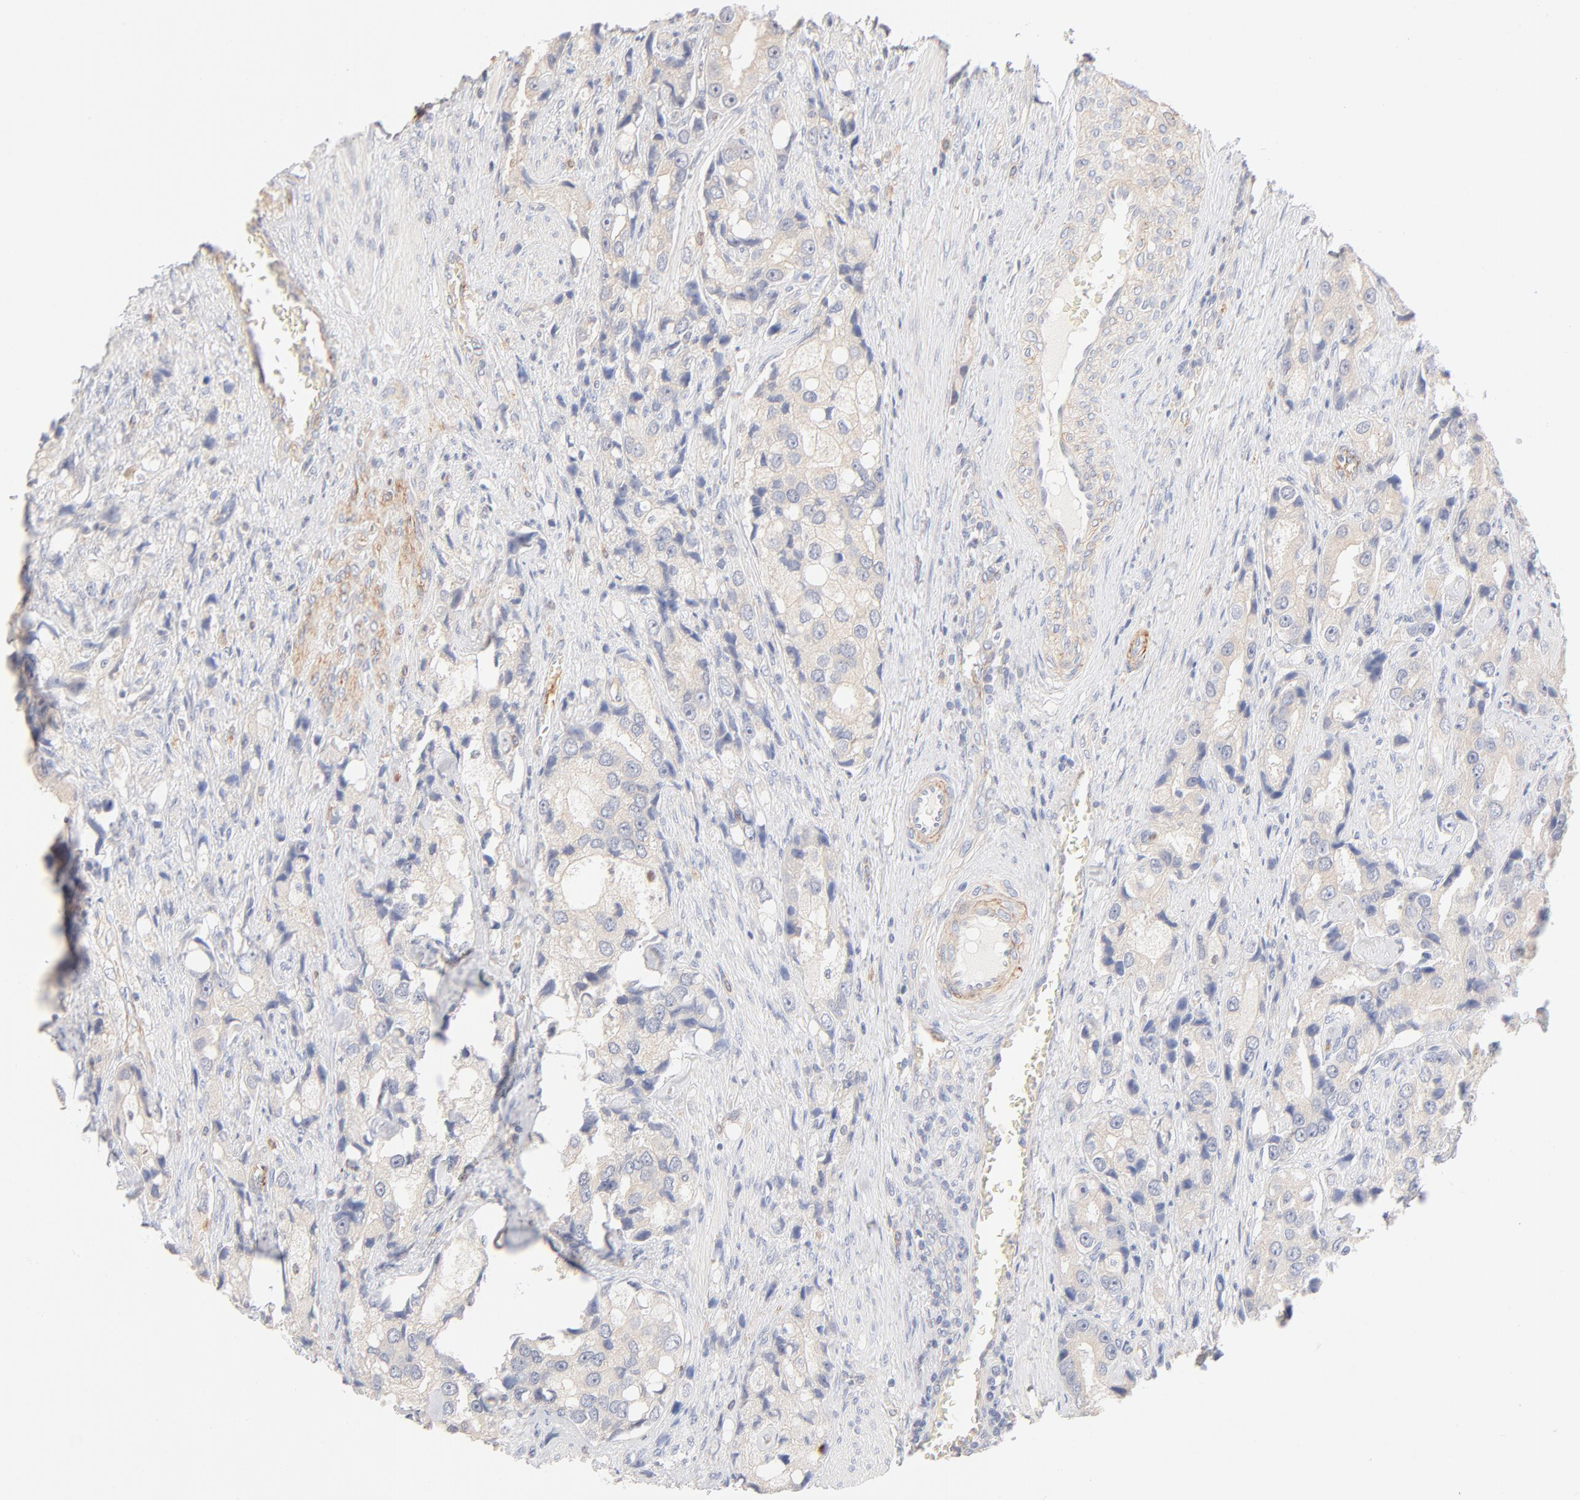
{"staining": {"intensity": "negative", "quantity": "none", "location": "none"}, "tissue": "prostate cancer", "cell_type": "Tumor cells", "image_type": "cancer", "snomed": [{"axis": "morphology", "description": "Adenocarcinoma, High grade"}, {"axis": "topography", "description": "Prostate"}], "caption": "The micrograph reveals no significant expression in tumor cells of prostate adenocarcinoma (high-grade). (Brightfield microscopy of DAB immunohistochemistry at high magnification).", "gene": "SPTB", "patient": {"sex": "male", "age": 63}}